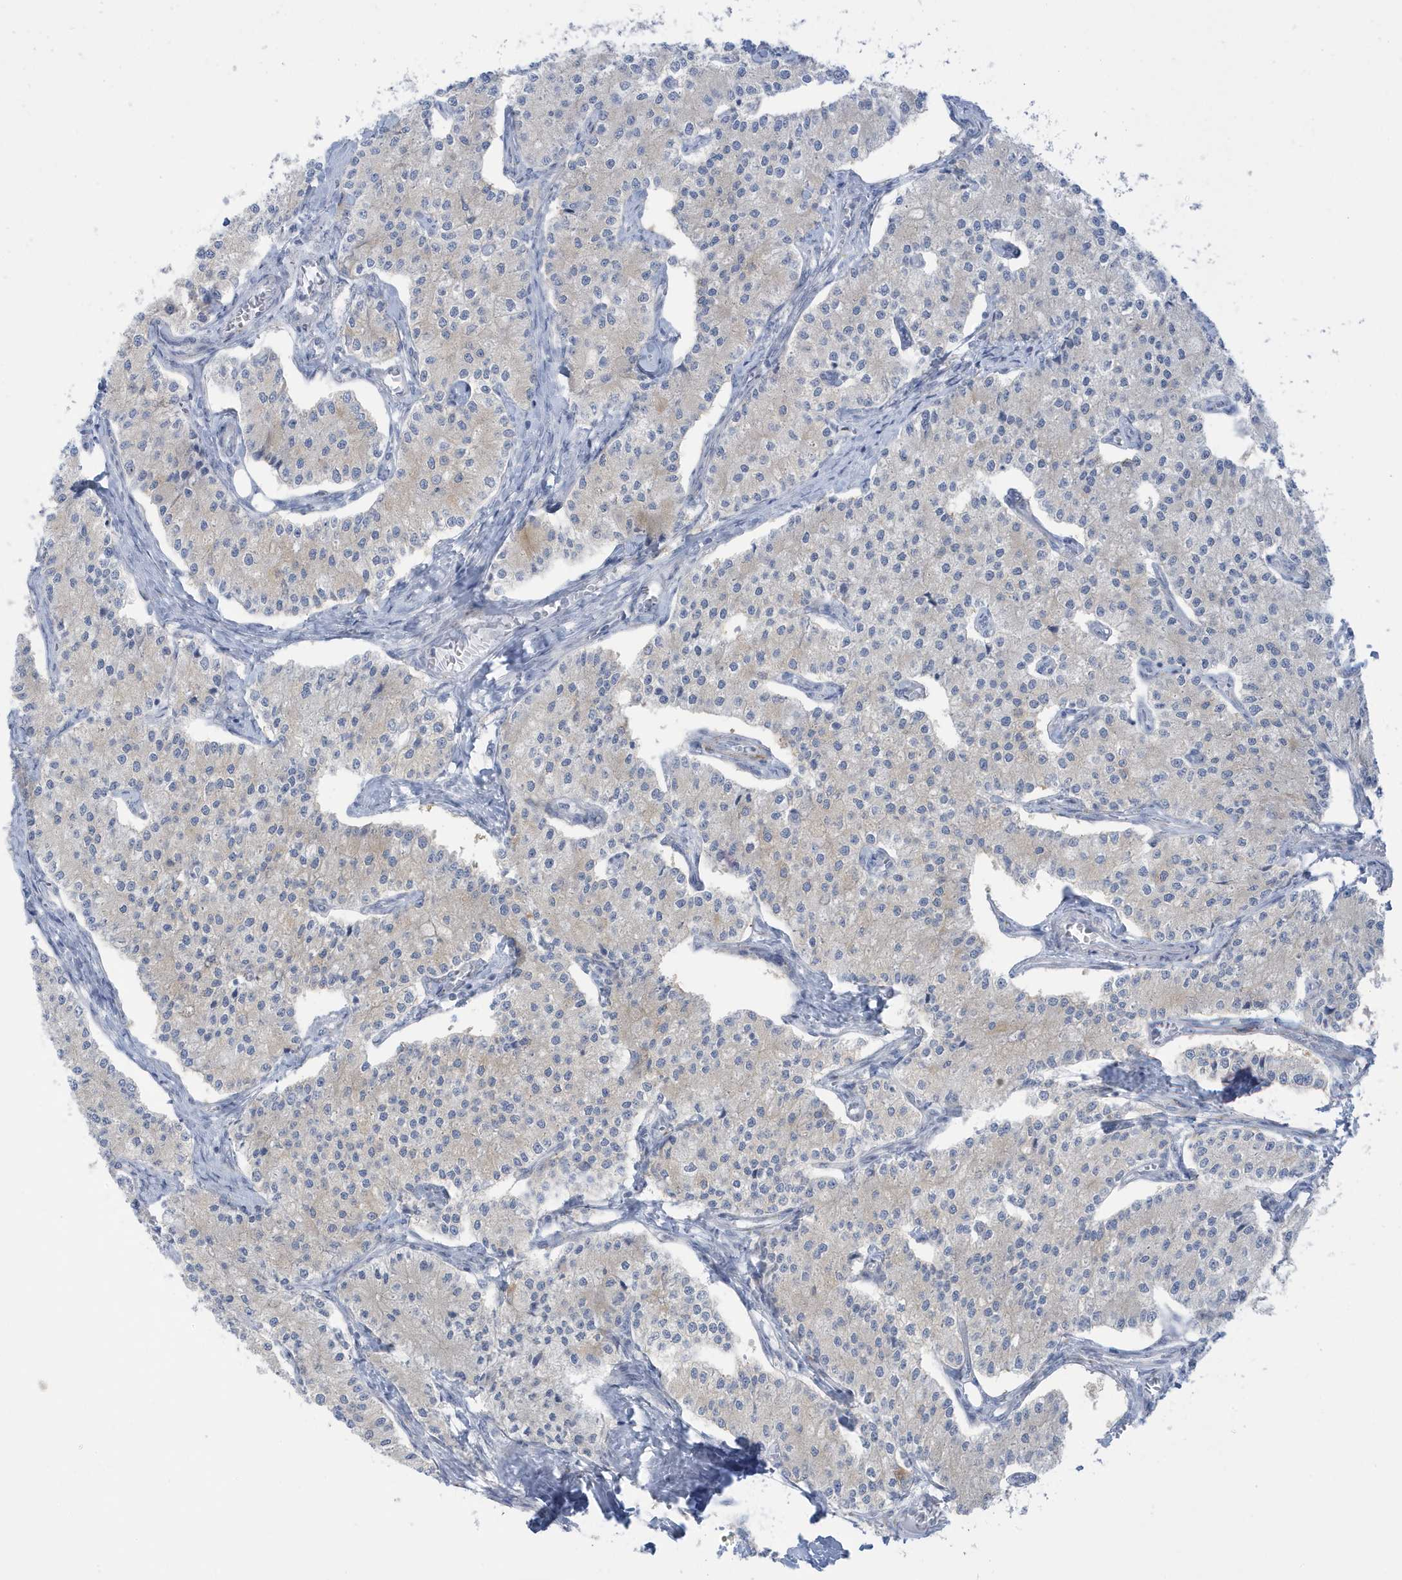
{"staining": {"intensity": "weak", "quantity": "<25%", "location": "cytoplasmic/membranous"}, "tissue": "carcinoid", "cell_type": "Tumor cells", "image_type": "cancer", "snomed": [{"axis": "morphology", "description": "Carcinoid, malignant, NOS"}, {"axis": "topography", "description": "Colon"}], "caption": "This is an IHC photomicrograph of carcinoid. There is no staining in tumor cells.", "gene": "PERM1", "patient": {"sex": "female", "age": 52}}